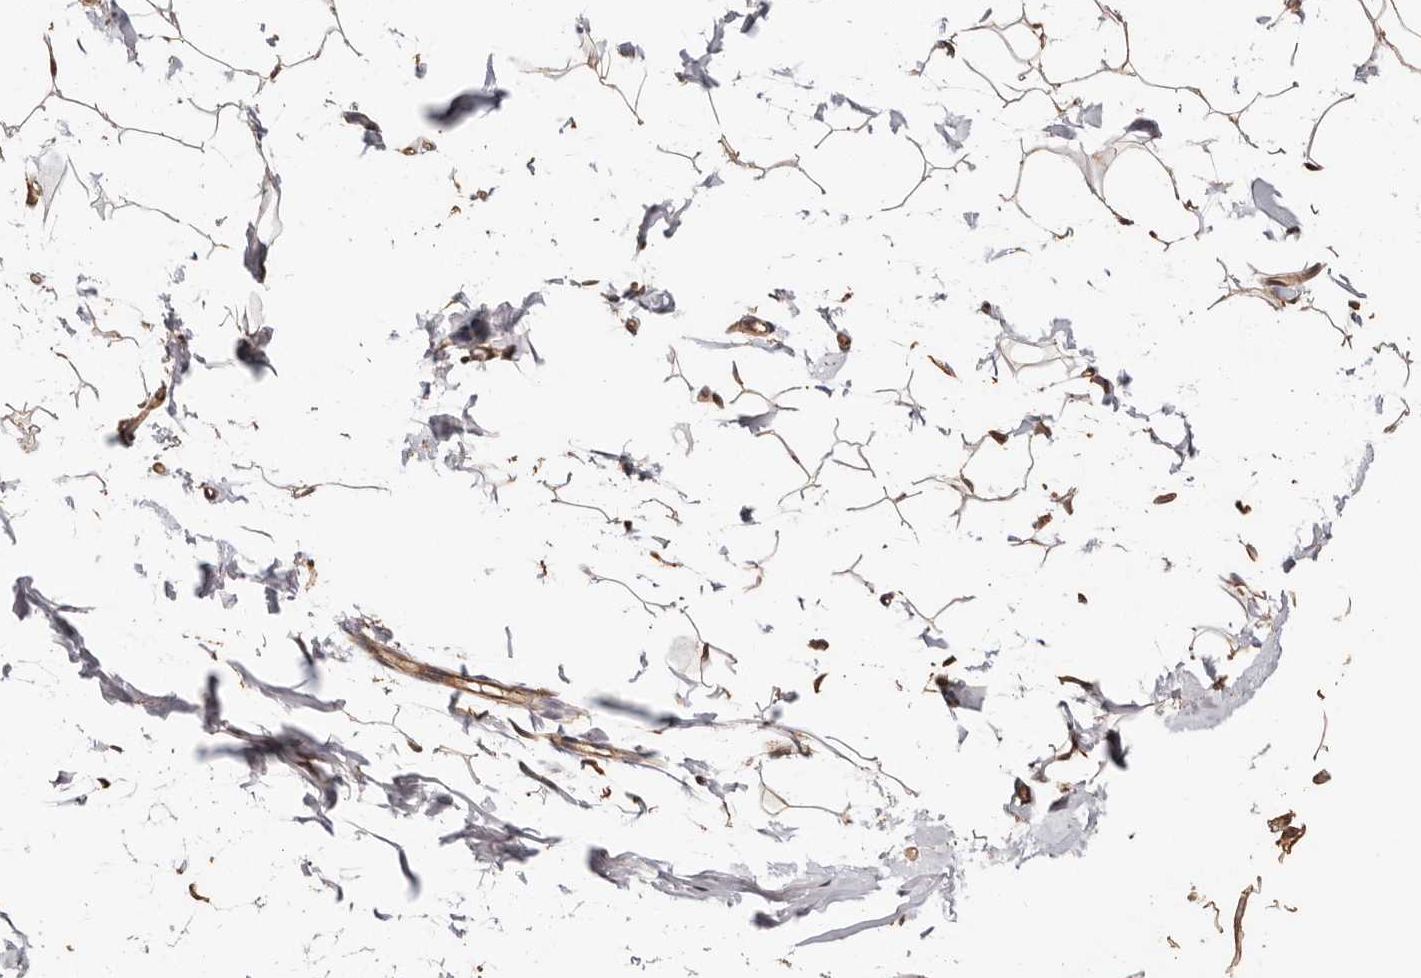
{"staining": {"intensity": "moderate", "quantity": ">75%", "location": "cytoplasmic/membranous"}, "tissue": "adipose tissue", "cell_type": "Adipocytes", "image_type": "normal", "snomed": [{"axis": "morphology", "description": "Normal tissue, NOS"}, {"axis": "topography", "description": "Breast"}], "caption": "The immunohistochemical stain labels moderate cytoplasmic/membranous expression in adipocytes of benign adipose tissue. (Brightfield microscopy of DAB IHC at high magnification).", "gene": "TRIP13", "patient": {"sex": "female", "age": 23}}